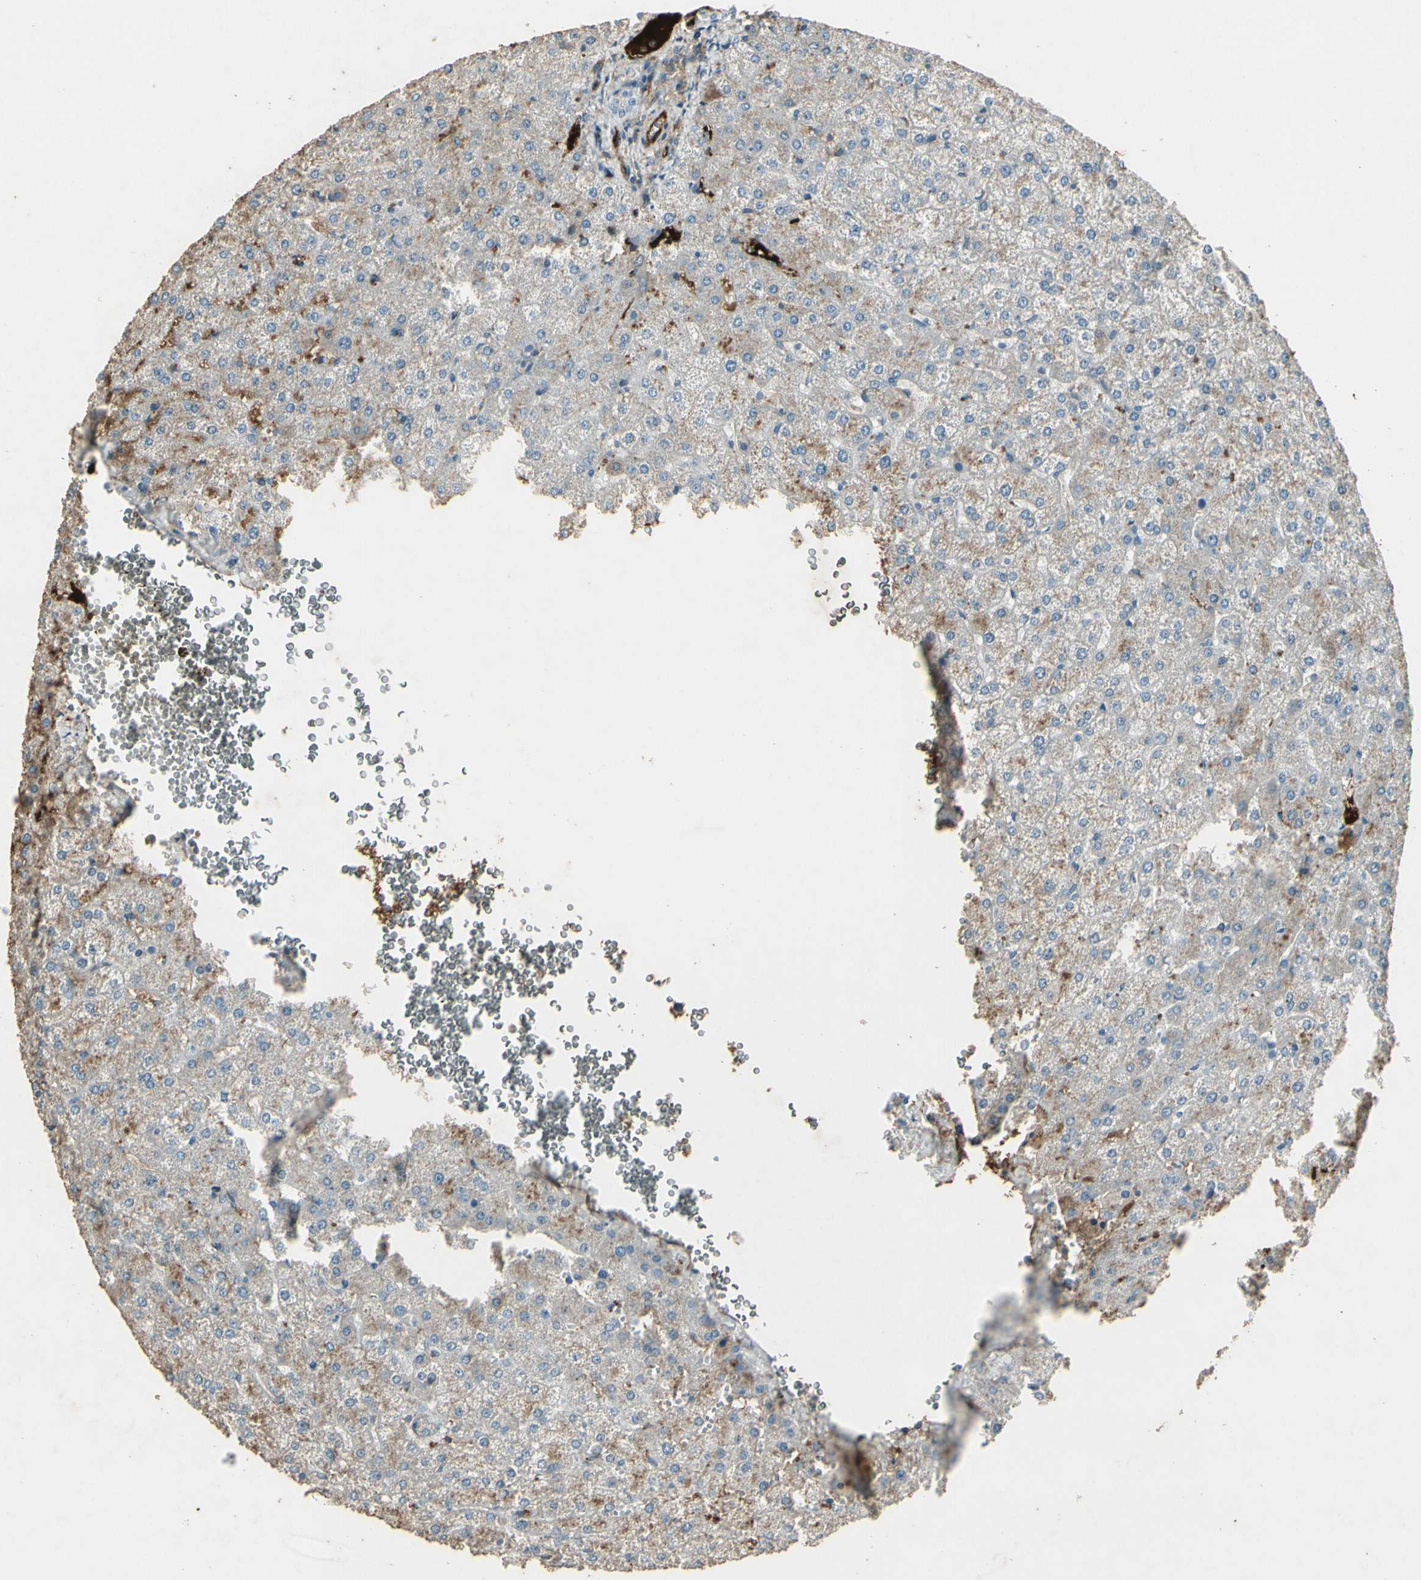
{"staining": {"intensity": "negative", "quantity": "none", "location": "none"}, "tissue": "liver", "cell_type": "Cholangiocytes", "image_type": "normal", "snomed": [{"axis": "morphology", "description": "Normal tissue, NOS"}, {"axis": "topography", "description": "Liver"}], "caption": "Human liver stained for a protein using immunohistochemistry (IHC) reveals no staining in cholangiocytes.", "gene": "IGHM", "patient": {"sex": "female", "age": 32}}